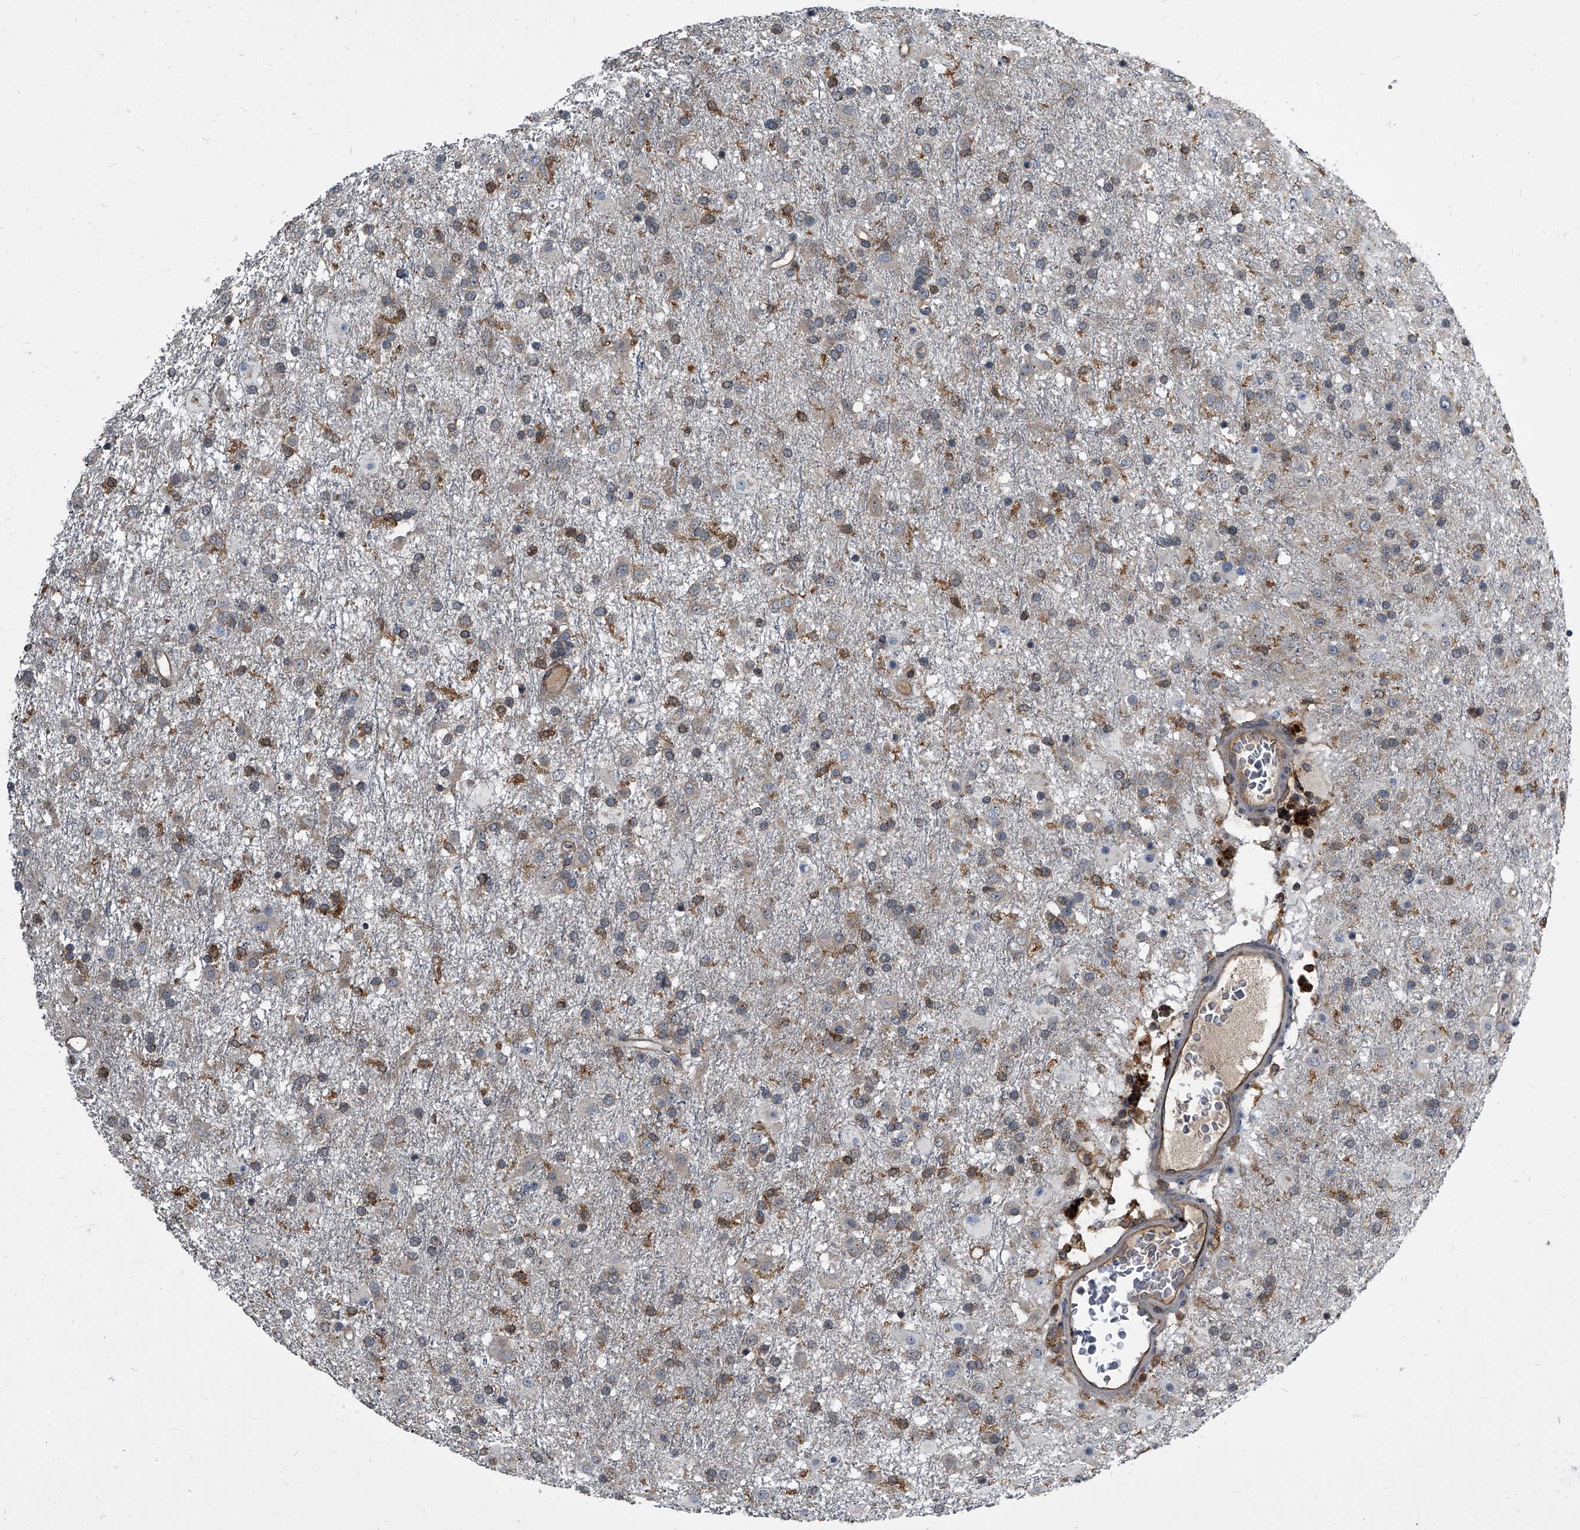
{"staining": {"intensity": "weak", "quantity": "25%-75%", "location": "cytoplasmic/membranous"}, "tissue": "glioma", "cell_type": "Tumor cells", "image_type": "cancer", "snomed": [{"axis": "morphology", "description": "Glioma, malignant, Low grade"}, {"axis": "topography", "description": "Brain"}], "caption": "Immunohistochemical staining of malignant glioma (low-grade) displays weak cytoplasmic/membranous protein staining in approximately 25%-75% of tumor cells.", "gene": "CDV3", "patient": {"sex": "male", "age": 65}}